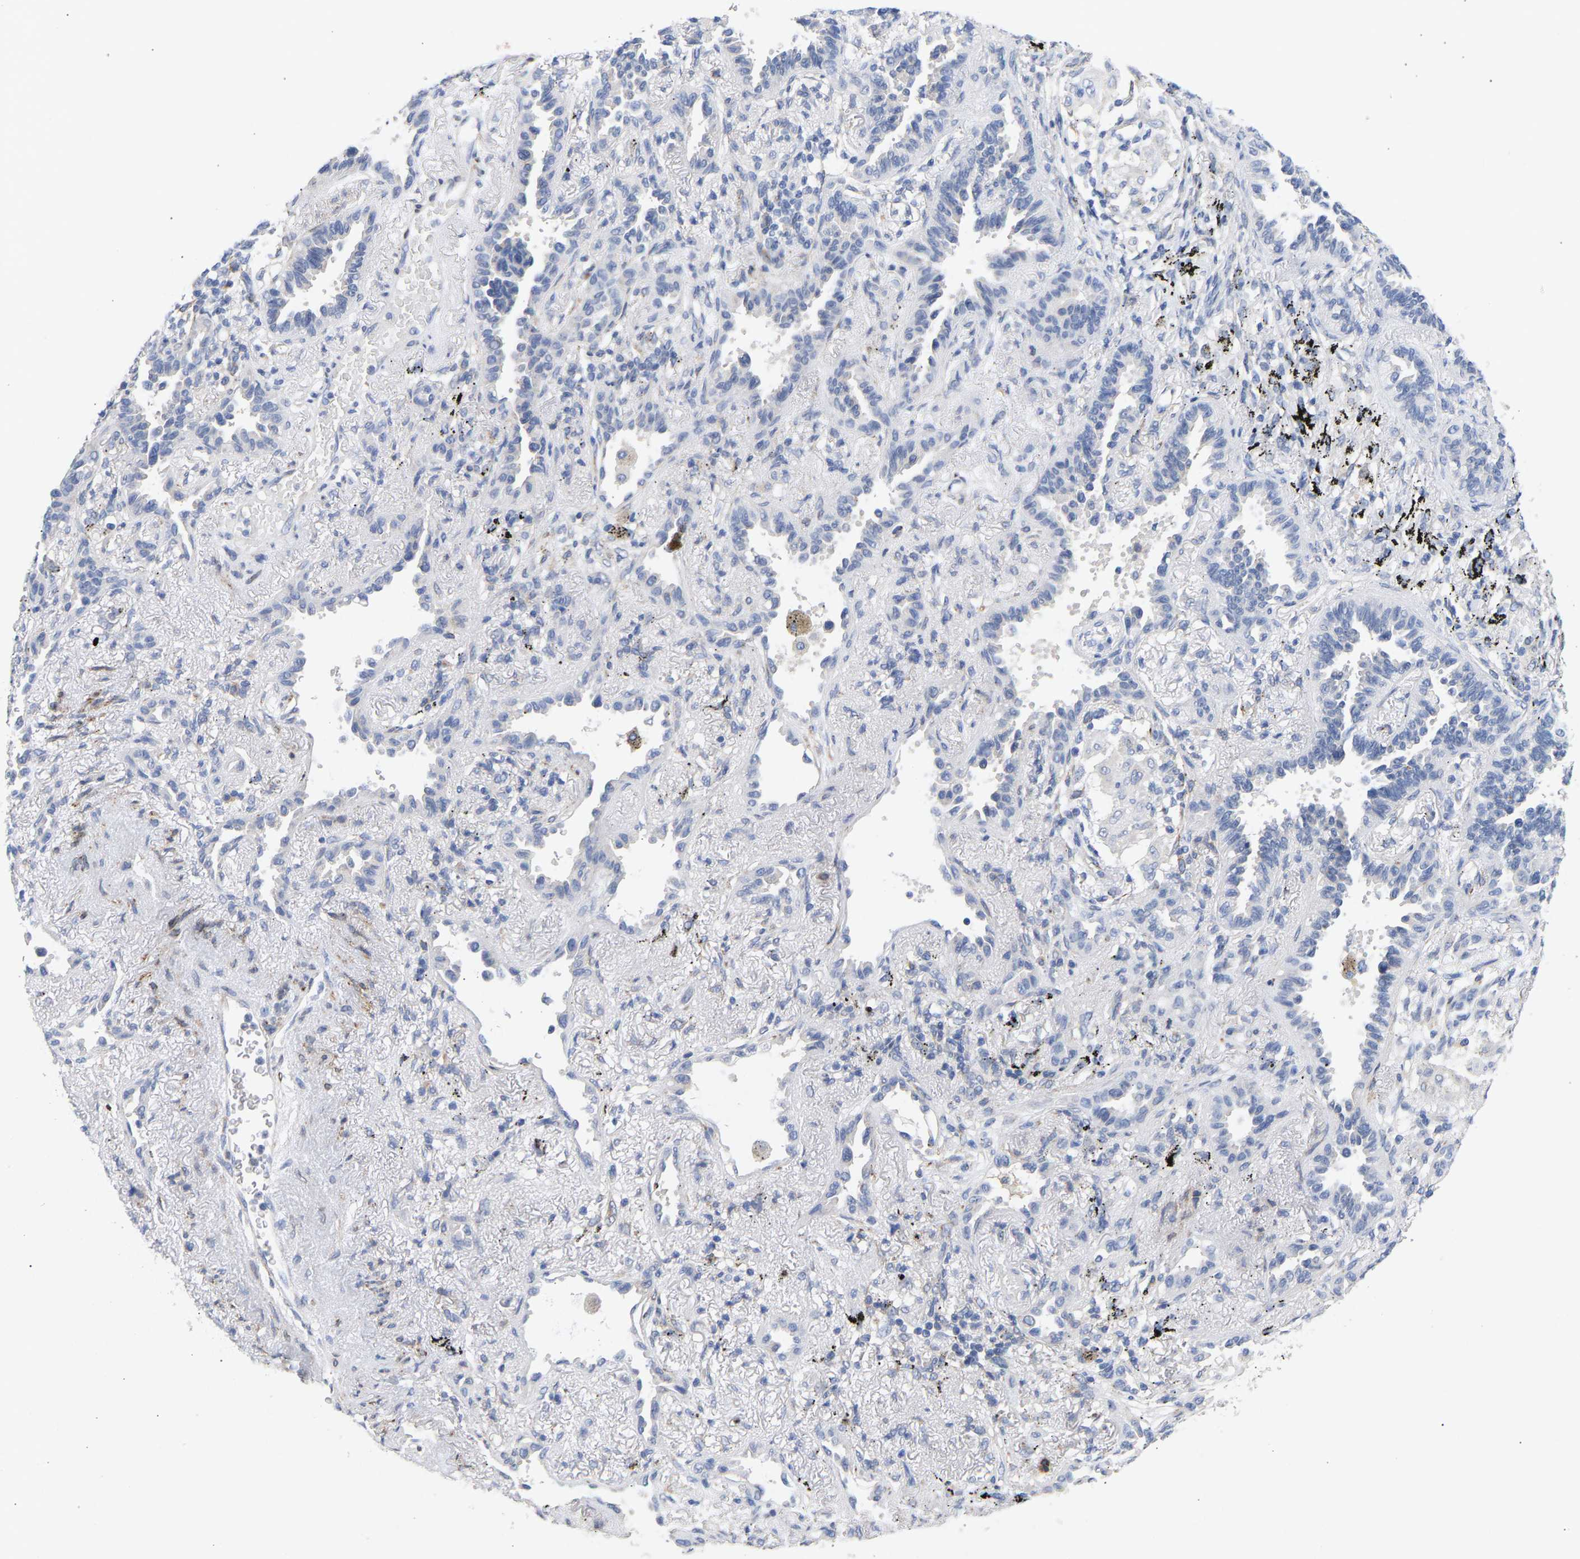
{"staining": {"intensity": "negative", "quantity": "none", "location": "none"}, "tissue": "lung cancer", "cell_type": "Tumor cells", "image_type": "cancer", "snomed": [{"axis": "morphology", "description": "Adenocarcinoma, NOS"}, {"axis": "topography", "description": "Lung"}], "caption": "The IHC image has no significant staining in tumor cells of lung cancer tissue.", "gene": "SELENOM", "patient": {"sex": "male", "age": 59}}